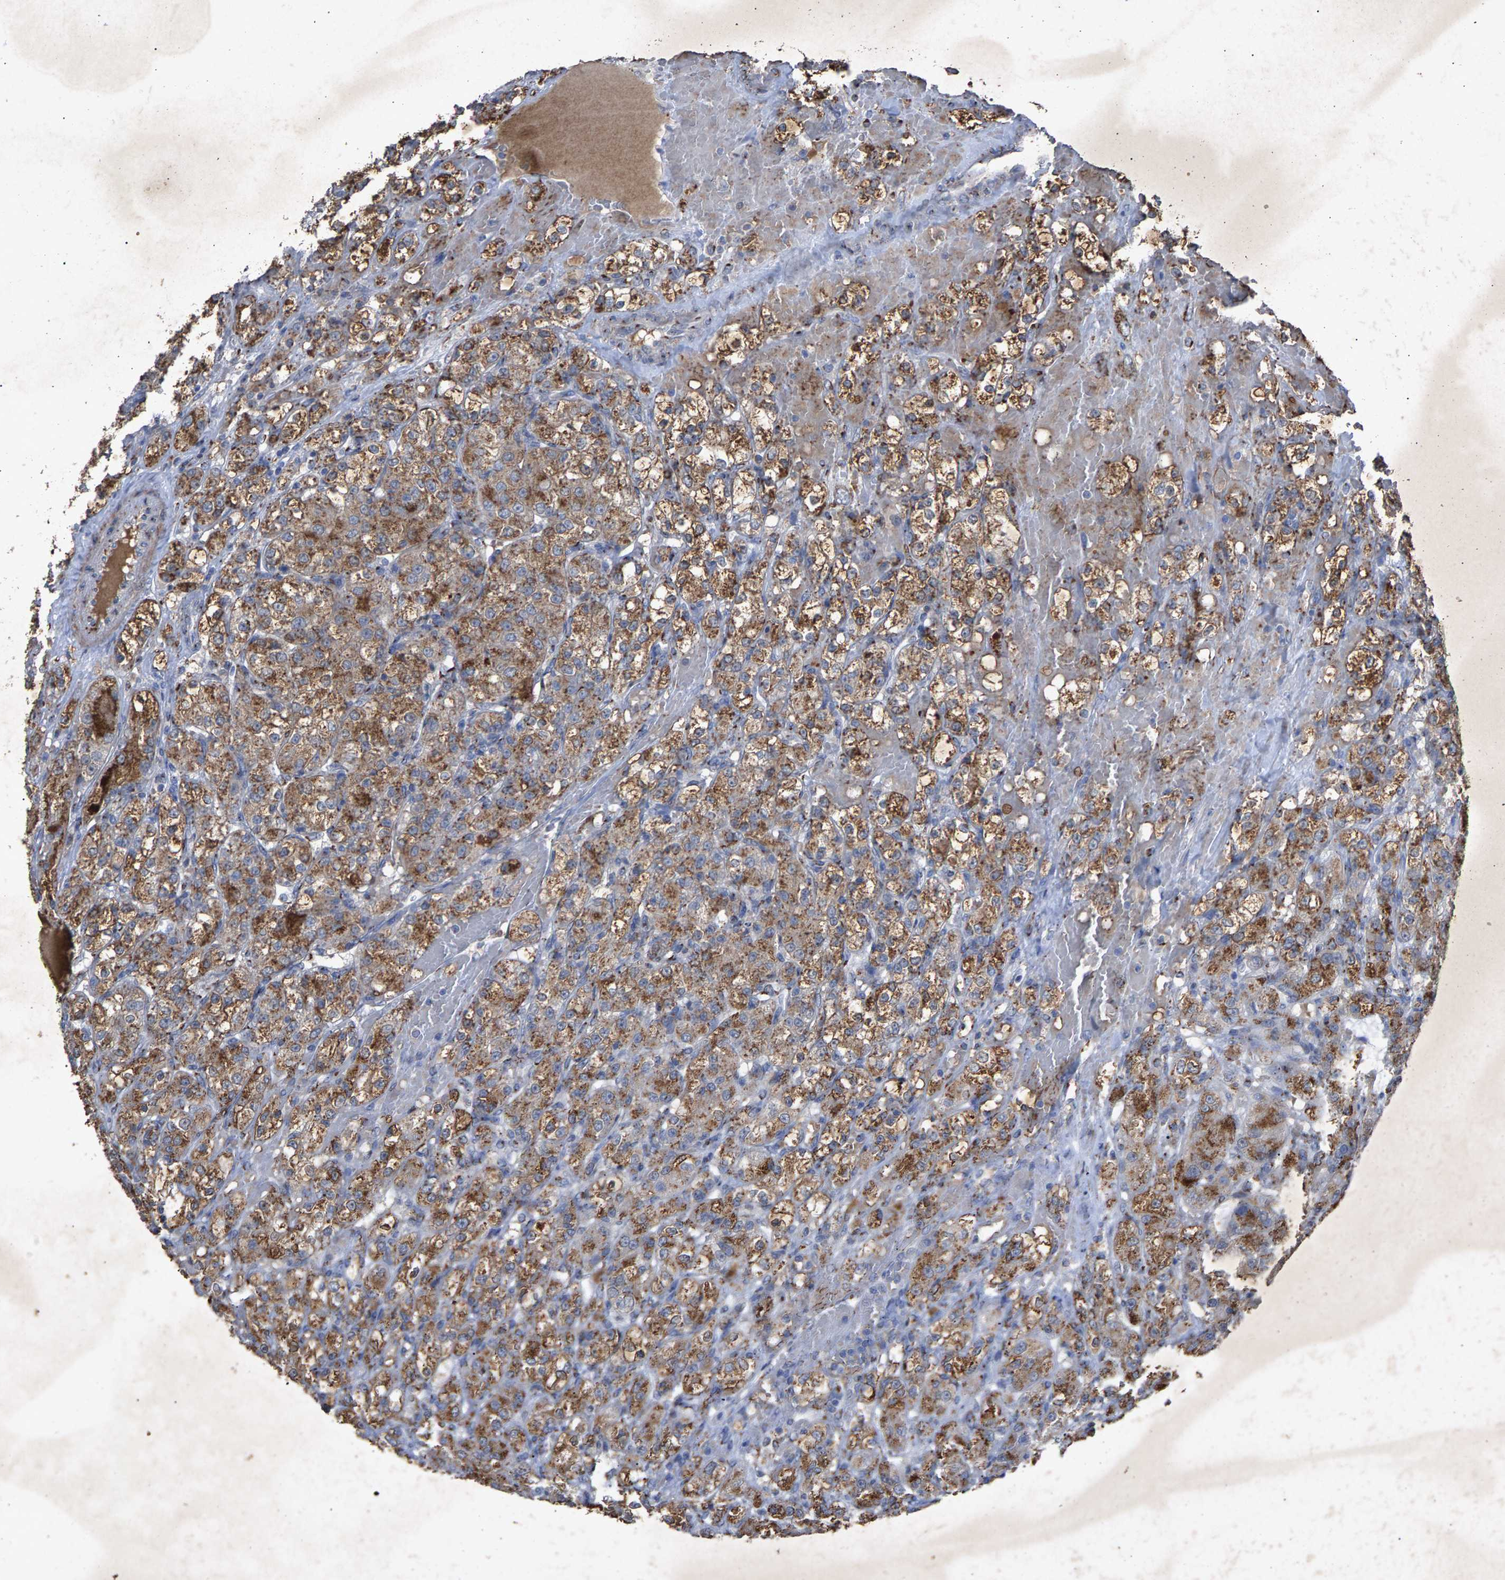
{"staining": {"intensity": "moderate", "quantity": ">75%", "location": "cytoplasmic/membranous"}, "tissue": "renal cancer", "cell_type": "Tumor cells", "image_type": "cancer", "snomed": [{"axis": "morphology", "description": "Normal tissue, NOS"}, {"axis": "morphology", "description": "Adenocarcinoma, NOS"}, {"axis": "topography", "description": "Kidney"}], "caption": "This is an image of immunohistochemistry (IHC) staining of adenocarcinoma (renal), which shows moderate staining in the cytoplasmic/membranous of tumor cells.", "gene": "MAN2A1", "patient": {"sex": "male", "age": 61}}